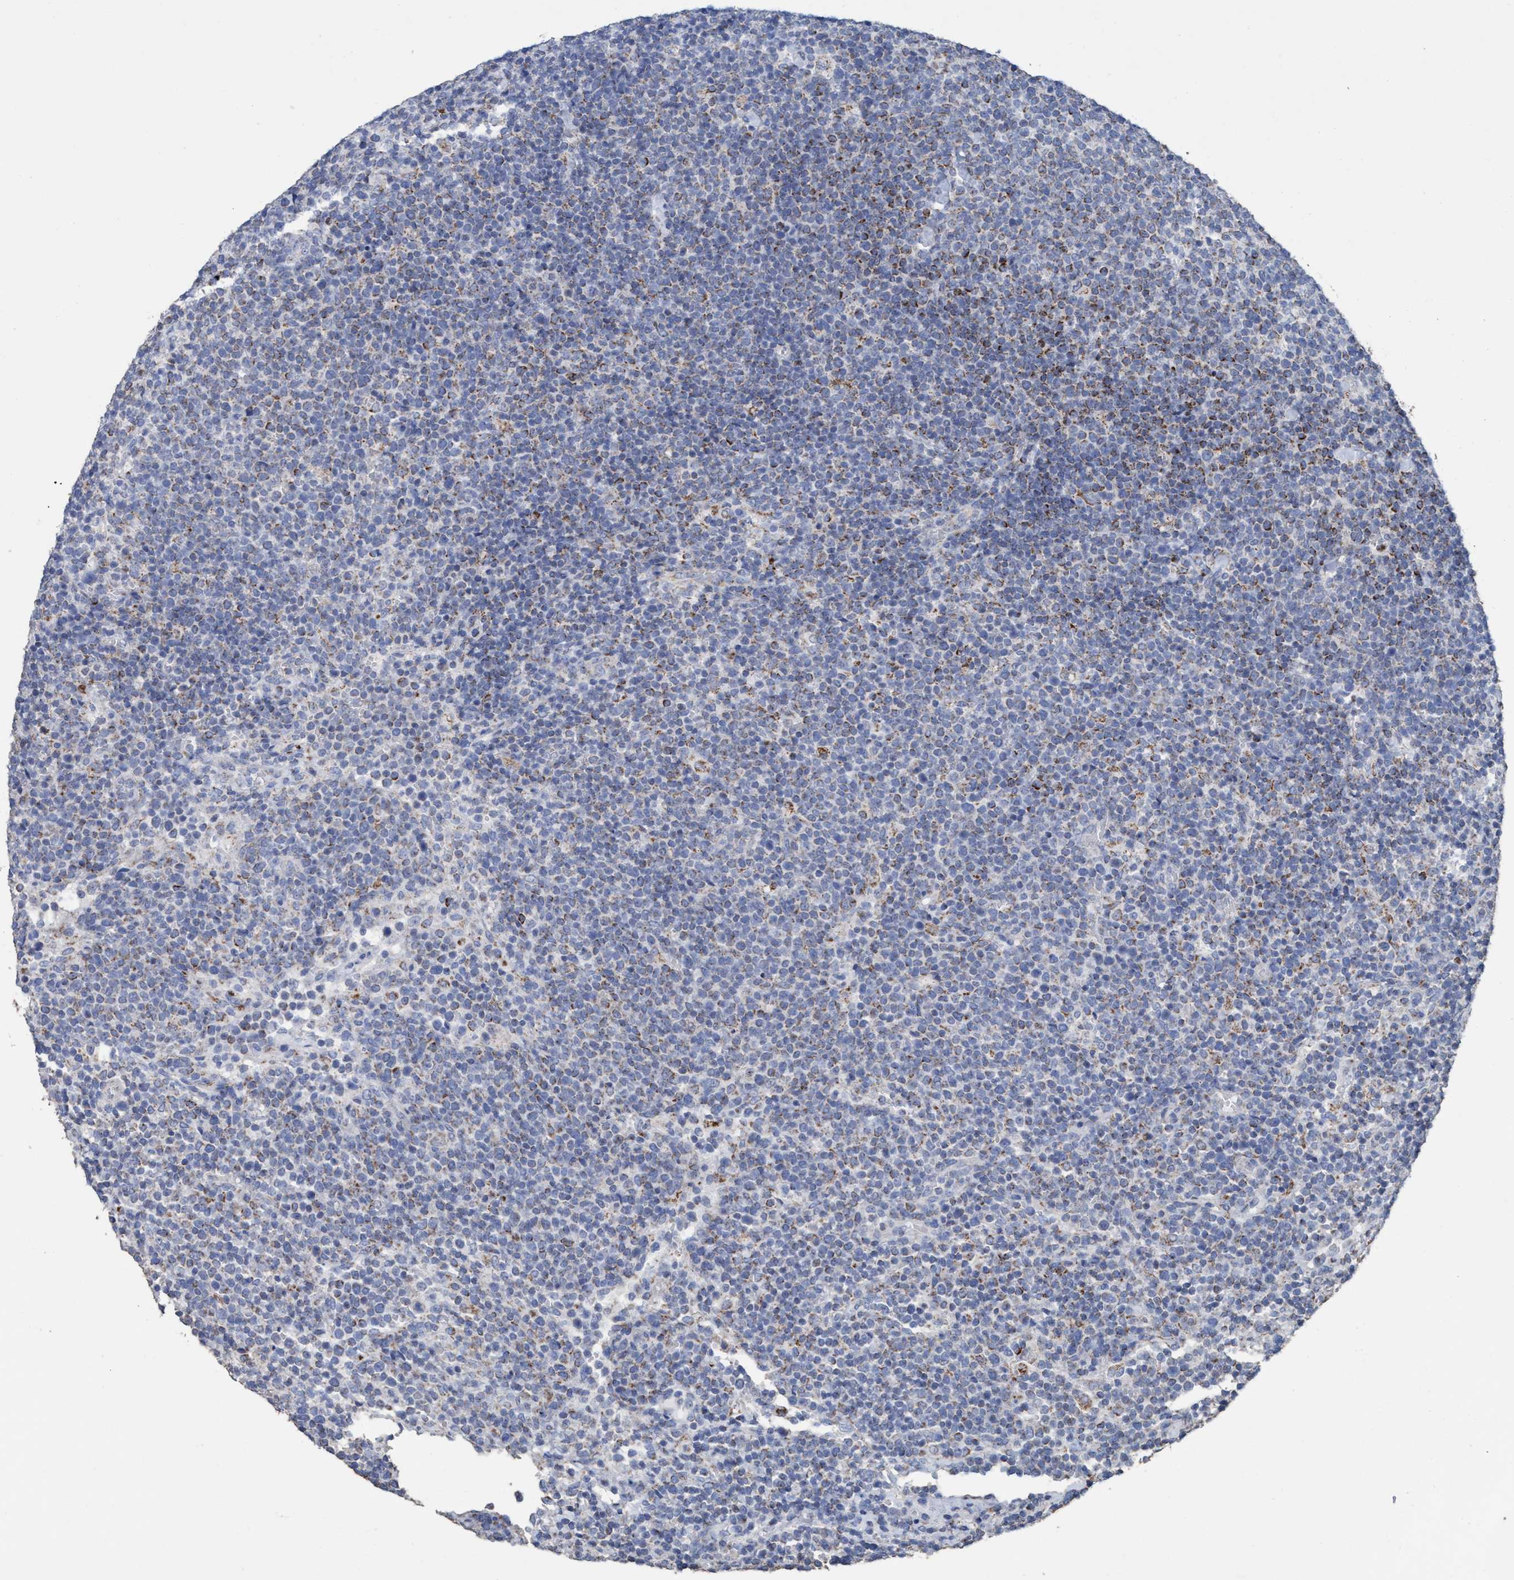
{"staining": {"intensity": "moderate", "quantity": "25%-75%", "location": "cytoplasmic/membranous"}, "tissue": "lymphoma", "cell_type": "Tumor cells", "image_type": "cancer", "snomed": [{"axis": "morphology", "description": "Malignant lymphoma, non-Hodgkin's type, High grade"}, {"axis": "topography", "description": "Lymph node"}], "caption": "Immunohistochemical staining of lymphoma displays medium levels of moderate cytoplasmic/membranous protein expression in approximately 25%-75% of tumor cells. The staining was performed using DAB to visualize the protein expression in brown, while the nuclei were stained in blue with hematoxylin (Magnification: 20x).", "gene": "RSAD1", "patient": {"sex": "male", "age": 61}}